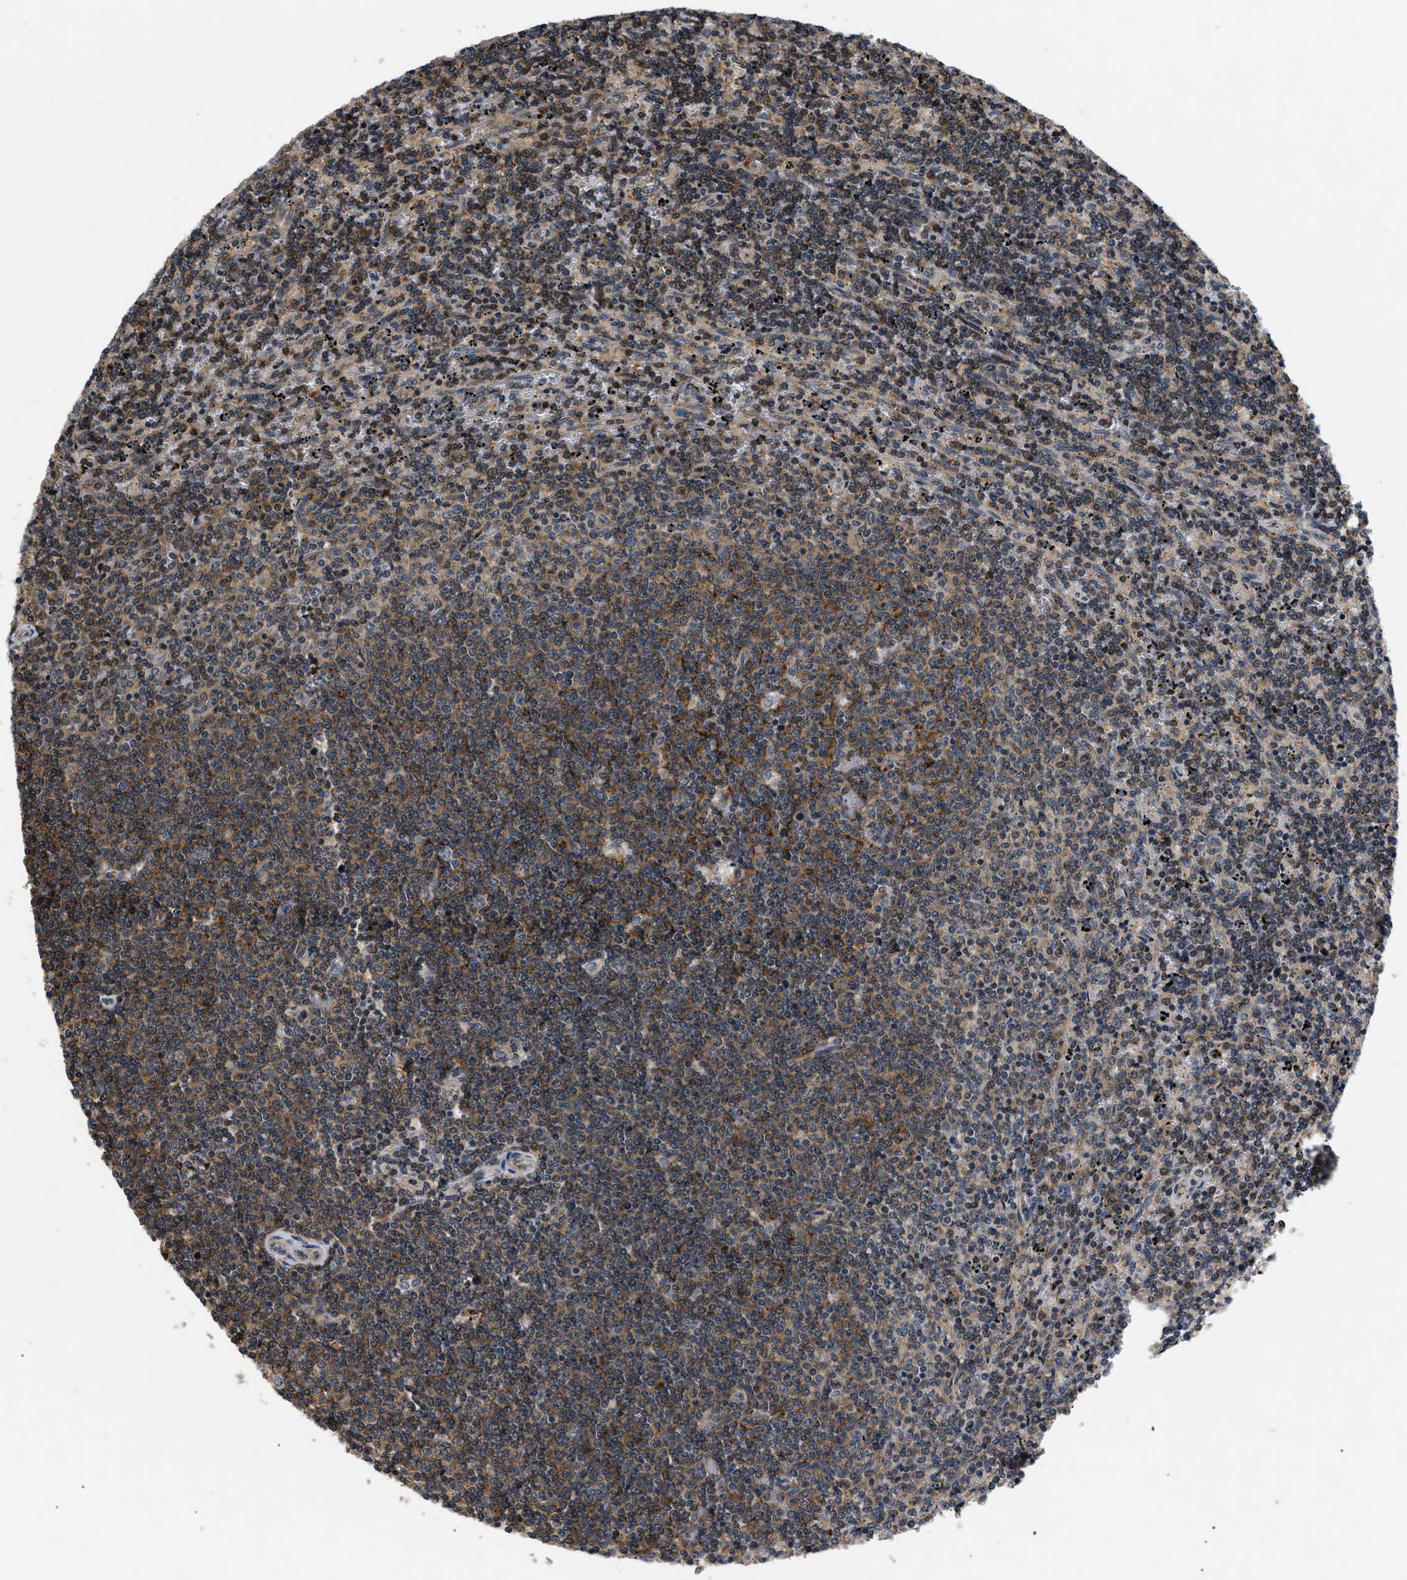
{"staining": {"intensity": "moderate", "quantity": ">75%", "location": "cytoplasmic/membranous,nuclear"}, "tissue": "lymphoma", "cell_type": "Tumor cells", "image_type": "cancer", "snomed": [{"axis": "morphology", "description": "Malignant lymphoma, non-Hodgkin's type, Low grade"}, {"axis": "topography", "description": "Spleen"}], "caption": "Moderate cytoplasmic/membranous and nuclear expression for a protein is present in approximately >75% of tumor cells of low-grade malignant lymphoma, non-Hodgkin's type using IHC.", "gene": "HMGCR", "patient": {"sex": "female", "age": 50}}